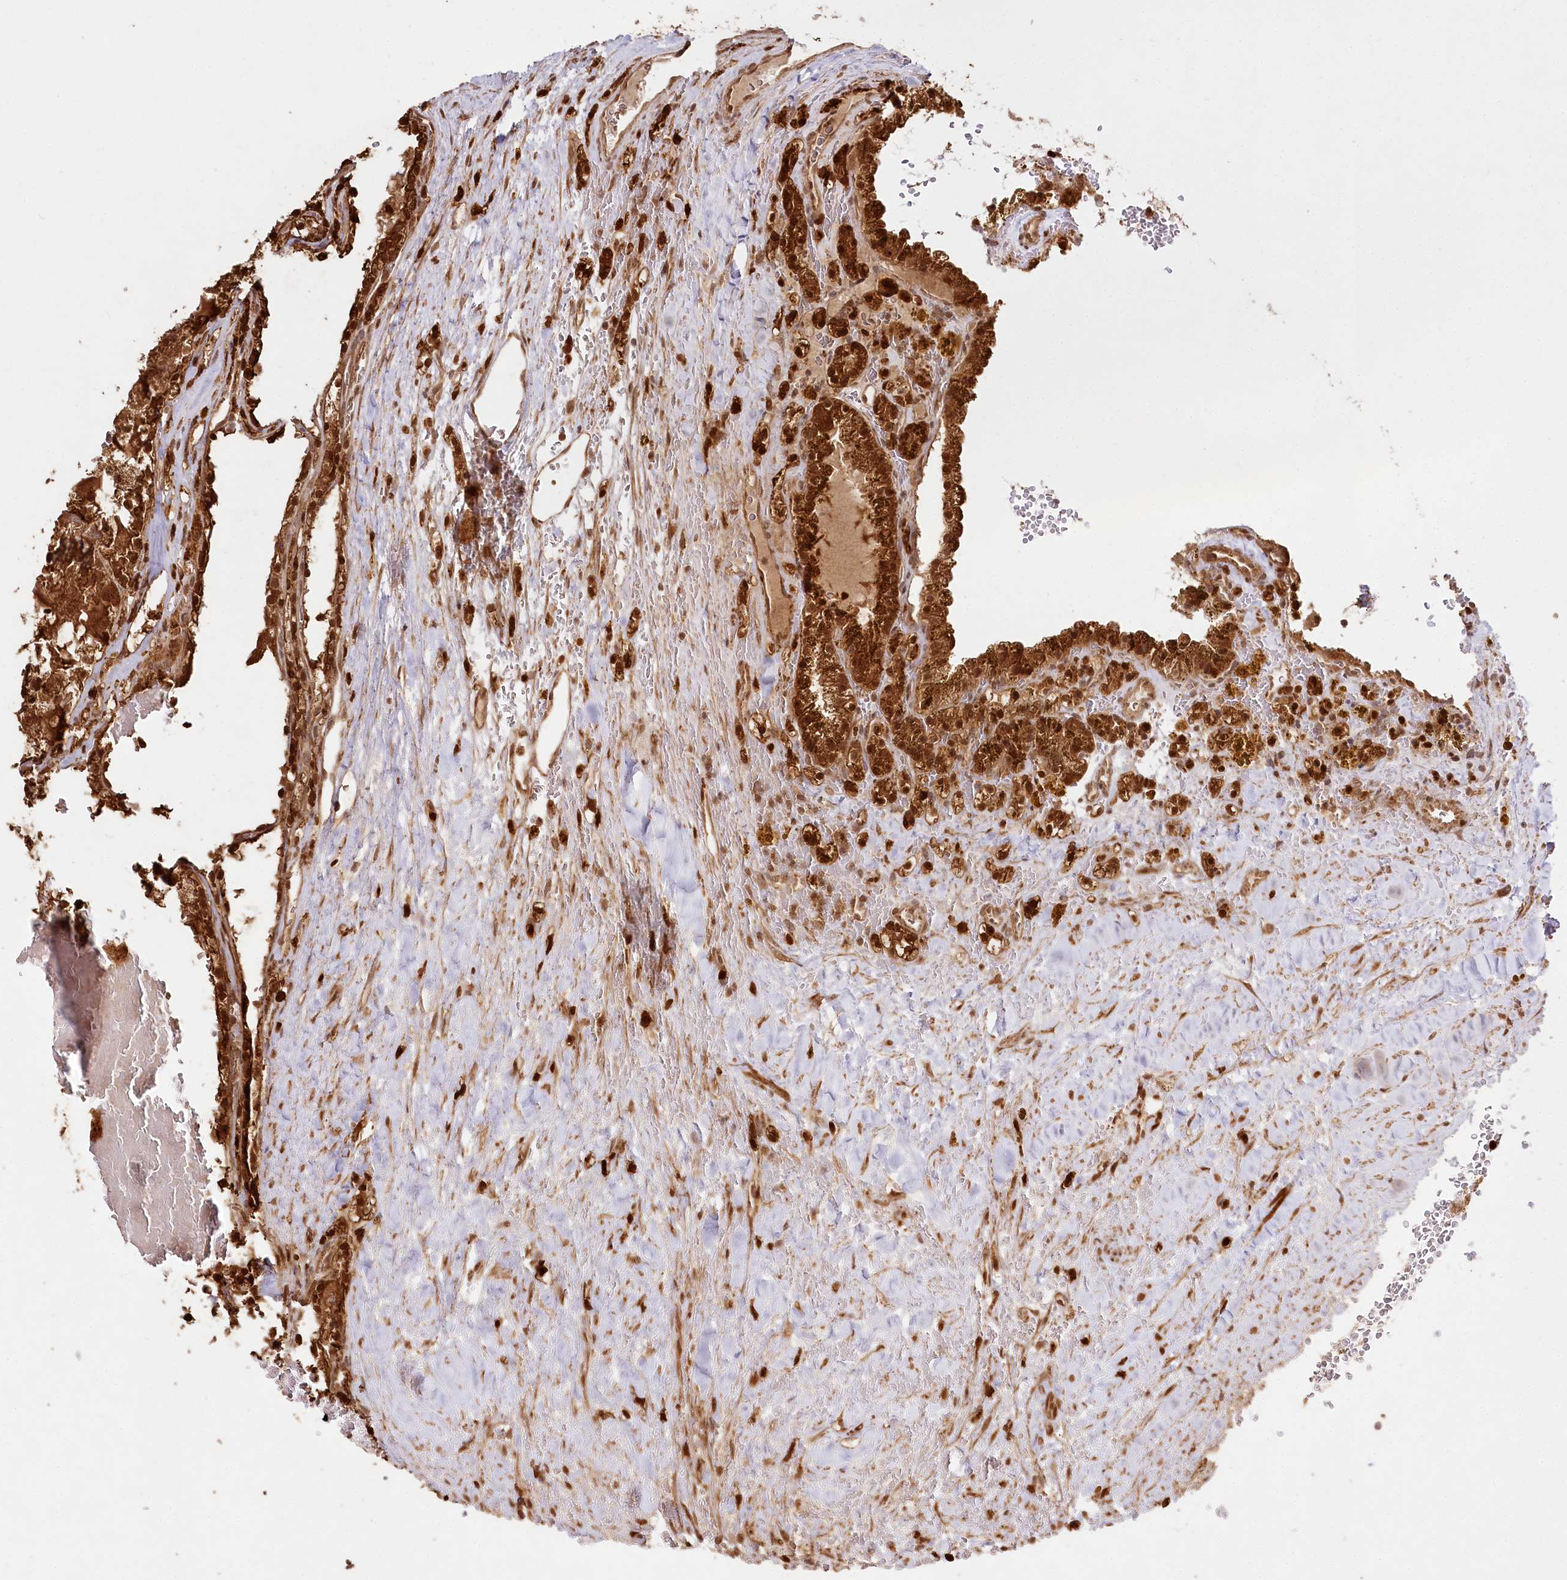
{"staining": {"intensity": "strong", "quantity": ">75%", "location": "cytoplasmic/membranous,nuclear"}, "tissue": "renal cancer", "cell_type": "Tumor cells", "image_type": "cancer", "snomed": [{"axis": "morphology", "description": "Adenocarcinoma, NOS"}, {"axis": "topography", "description": "Kidney"}], "caption": "High-magnification brightfield microscopy of renal cancer (adenocarcinoma) stained with DAB (brown) and counterstained with hematoxylin (blue). tumor cells exhibit strong cytoplasmic/membranous and nuclear expression is identified in about>75% of cells.", "gene": "ULK2", "patient": {"sex": "female", "age": 56}}